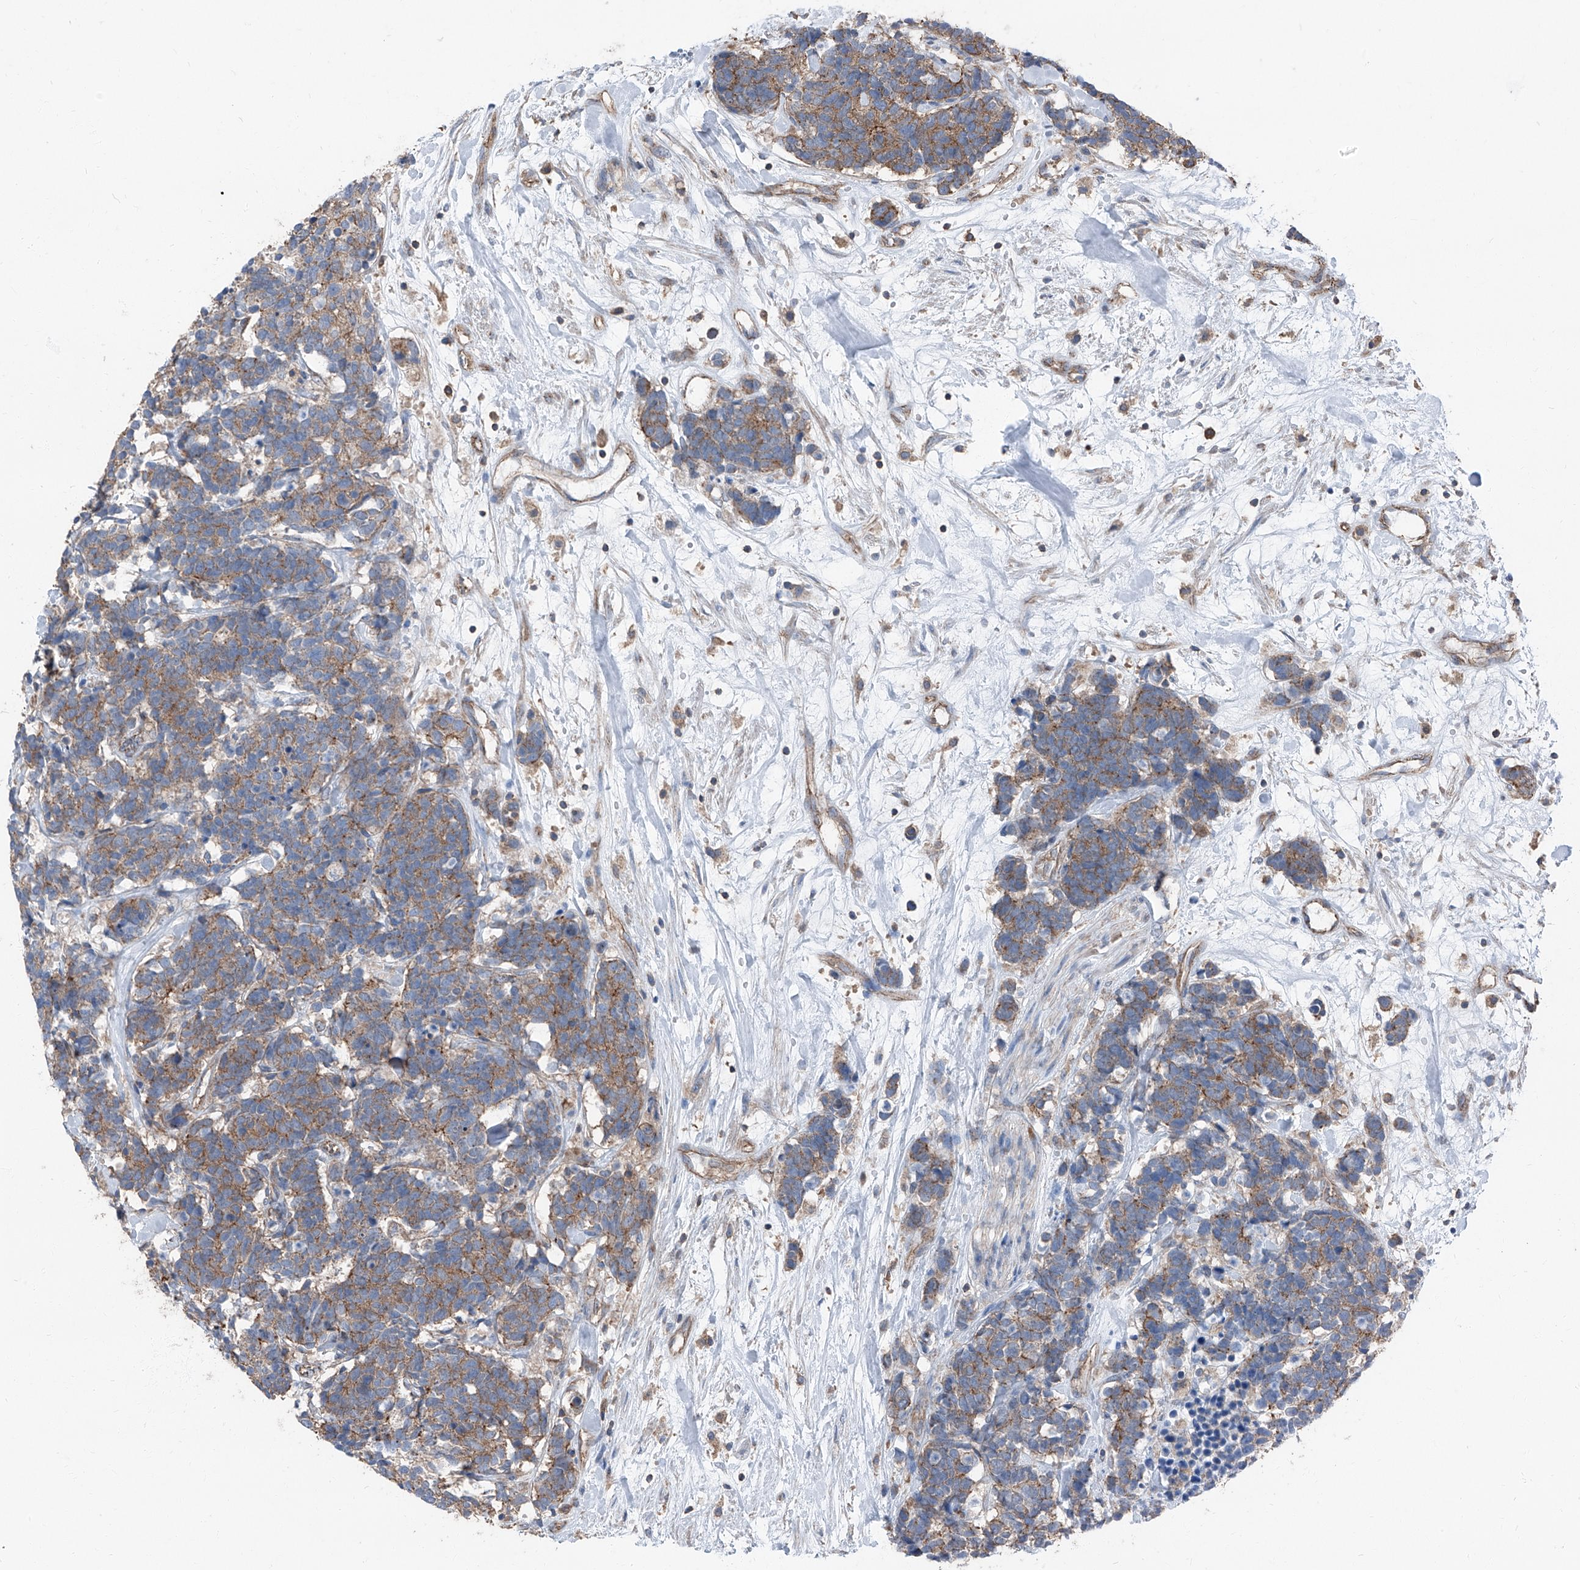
{"staining": {"intensity": "moderate", "quantity": ">75%", "location": "cytoplasmic/membranous"}, "tissue": "carcinoid", "cell_type": "Tumor cells", "image_type": "cancer", "snomed": [{"axis": "morphology", "description": "Carcinoma, NOS"}, {"axis": "morphology", "description": "Carcinoid, malignant, NOS"}, {"axis": "topography", "description": "Urinary bladder"}], "caption": "This image demonstrates carcinoid (malignant) stained with IHC to label a protein in brown. The cytoplasmic/membranous of tumor cells show moderate positivity for the protein. Nuclei are counter-stained blue.", "gene": "GPR142", "patient": {"sex": "male", "age": 57}}